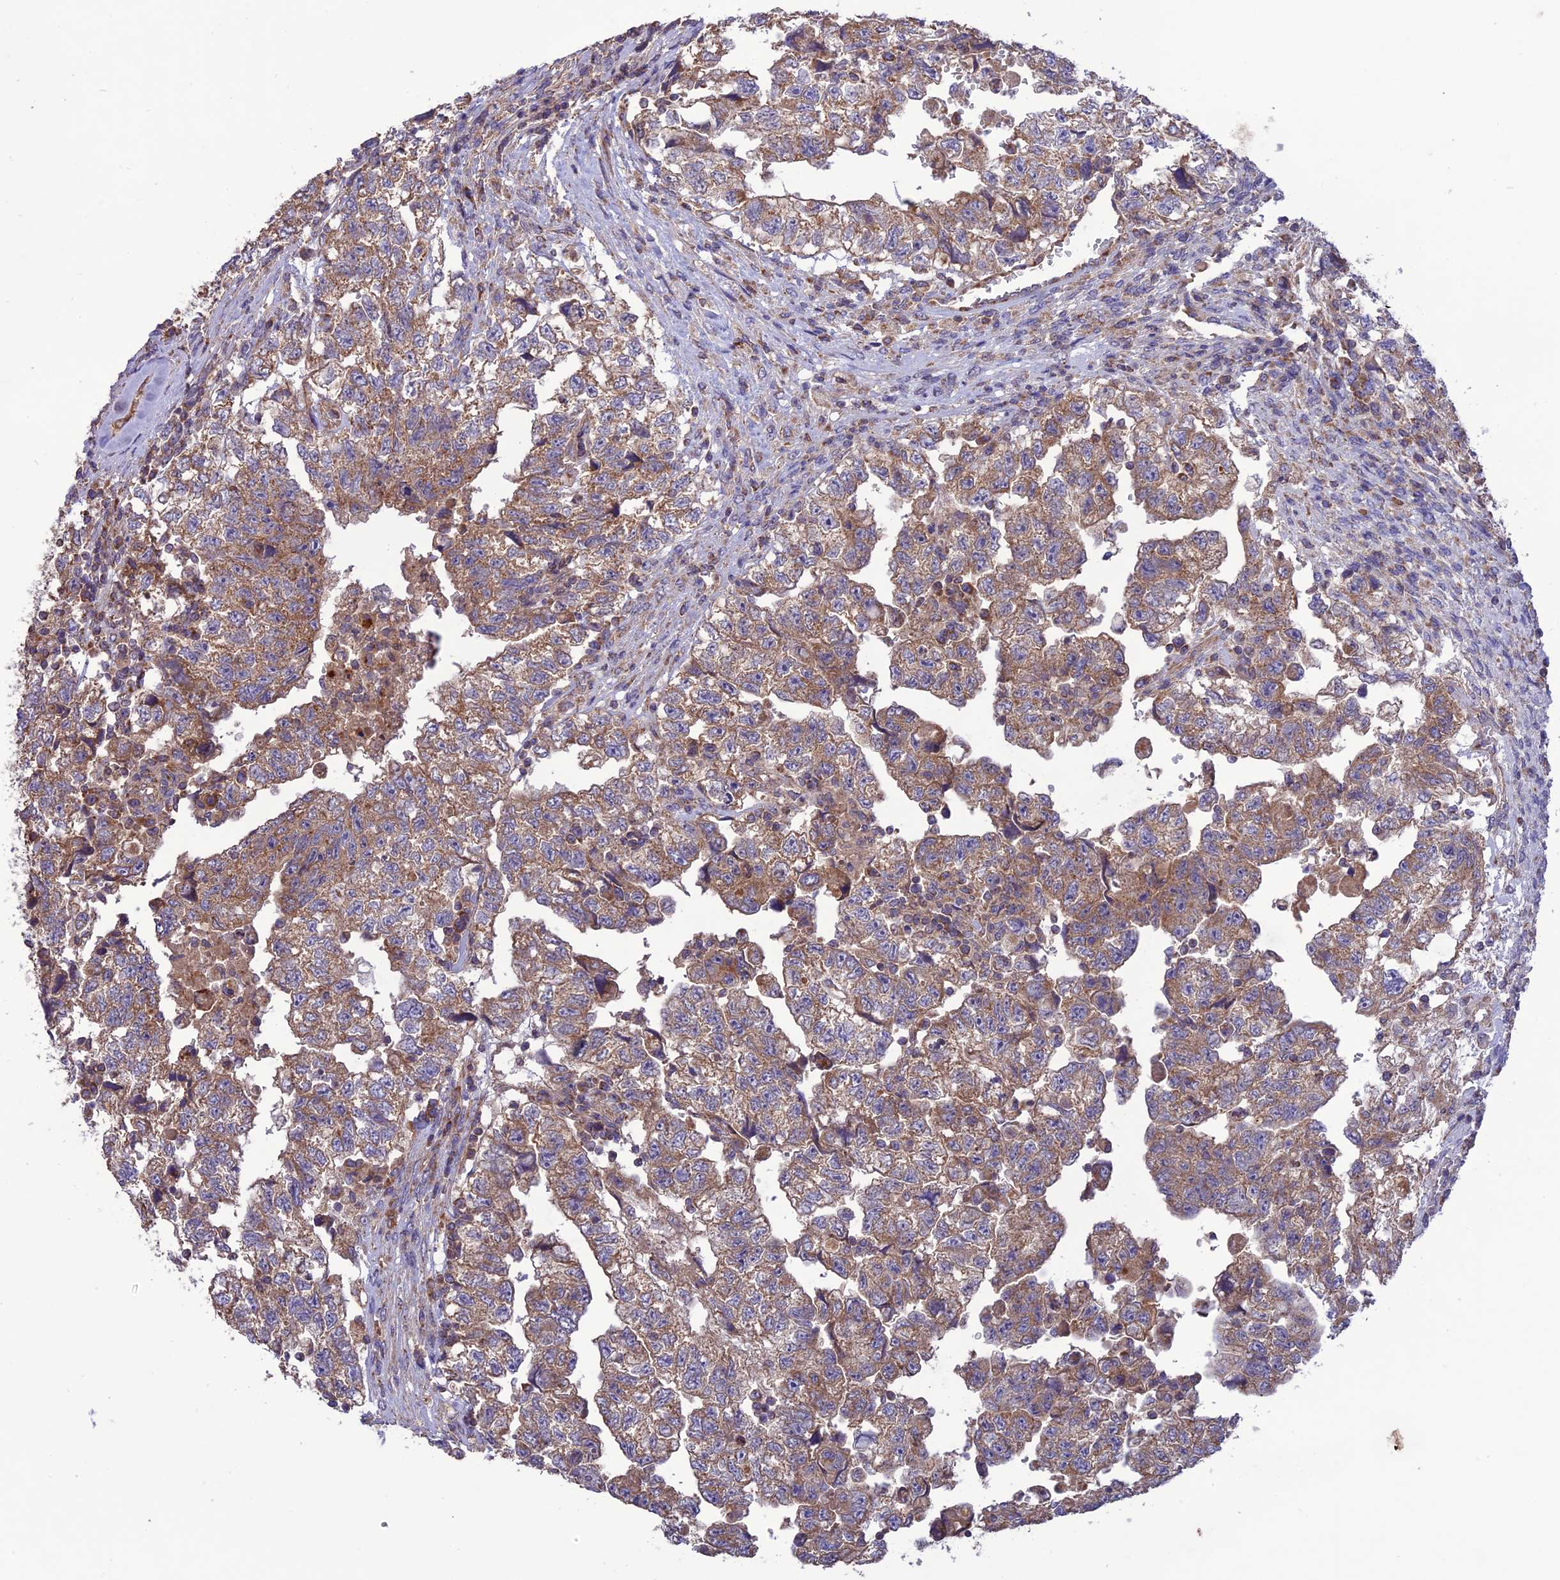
{"staining": {"intensity": "moderate", "quantity": "25%-75%", "location": "cytoplasmic/membranous"}, "tissue": "testis cancer", "cell_type": "Tumor cells", "image_type": "cancer", "snomed": [{"axis": "morphology", "description": "Carcinoma, Embryonal, NOS"}, {"axis": "topography", "description": "Testis"}], "caption": "Protein positivity by immunohistochemistry exhibits moderate cytoplasmic/membranous positivity in about 25%-75% of tumor cells in testis cancer (embryonal carcinoma). Using DAB (3,3'-diaminobenzidine) (brown) and hematoxylin (blue) stains, captured at high magnification using brightfield microscopy.", "gene": "NDUFAF1", "patient": {"sex": "male", "age": 36}}